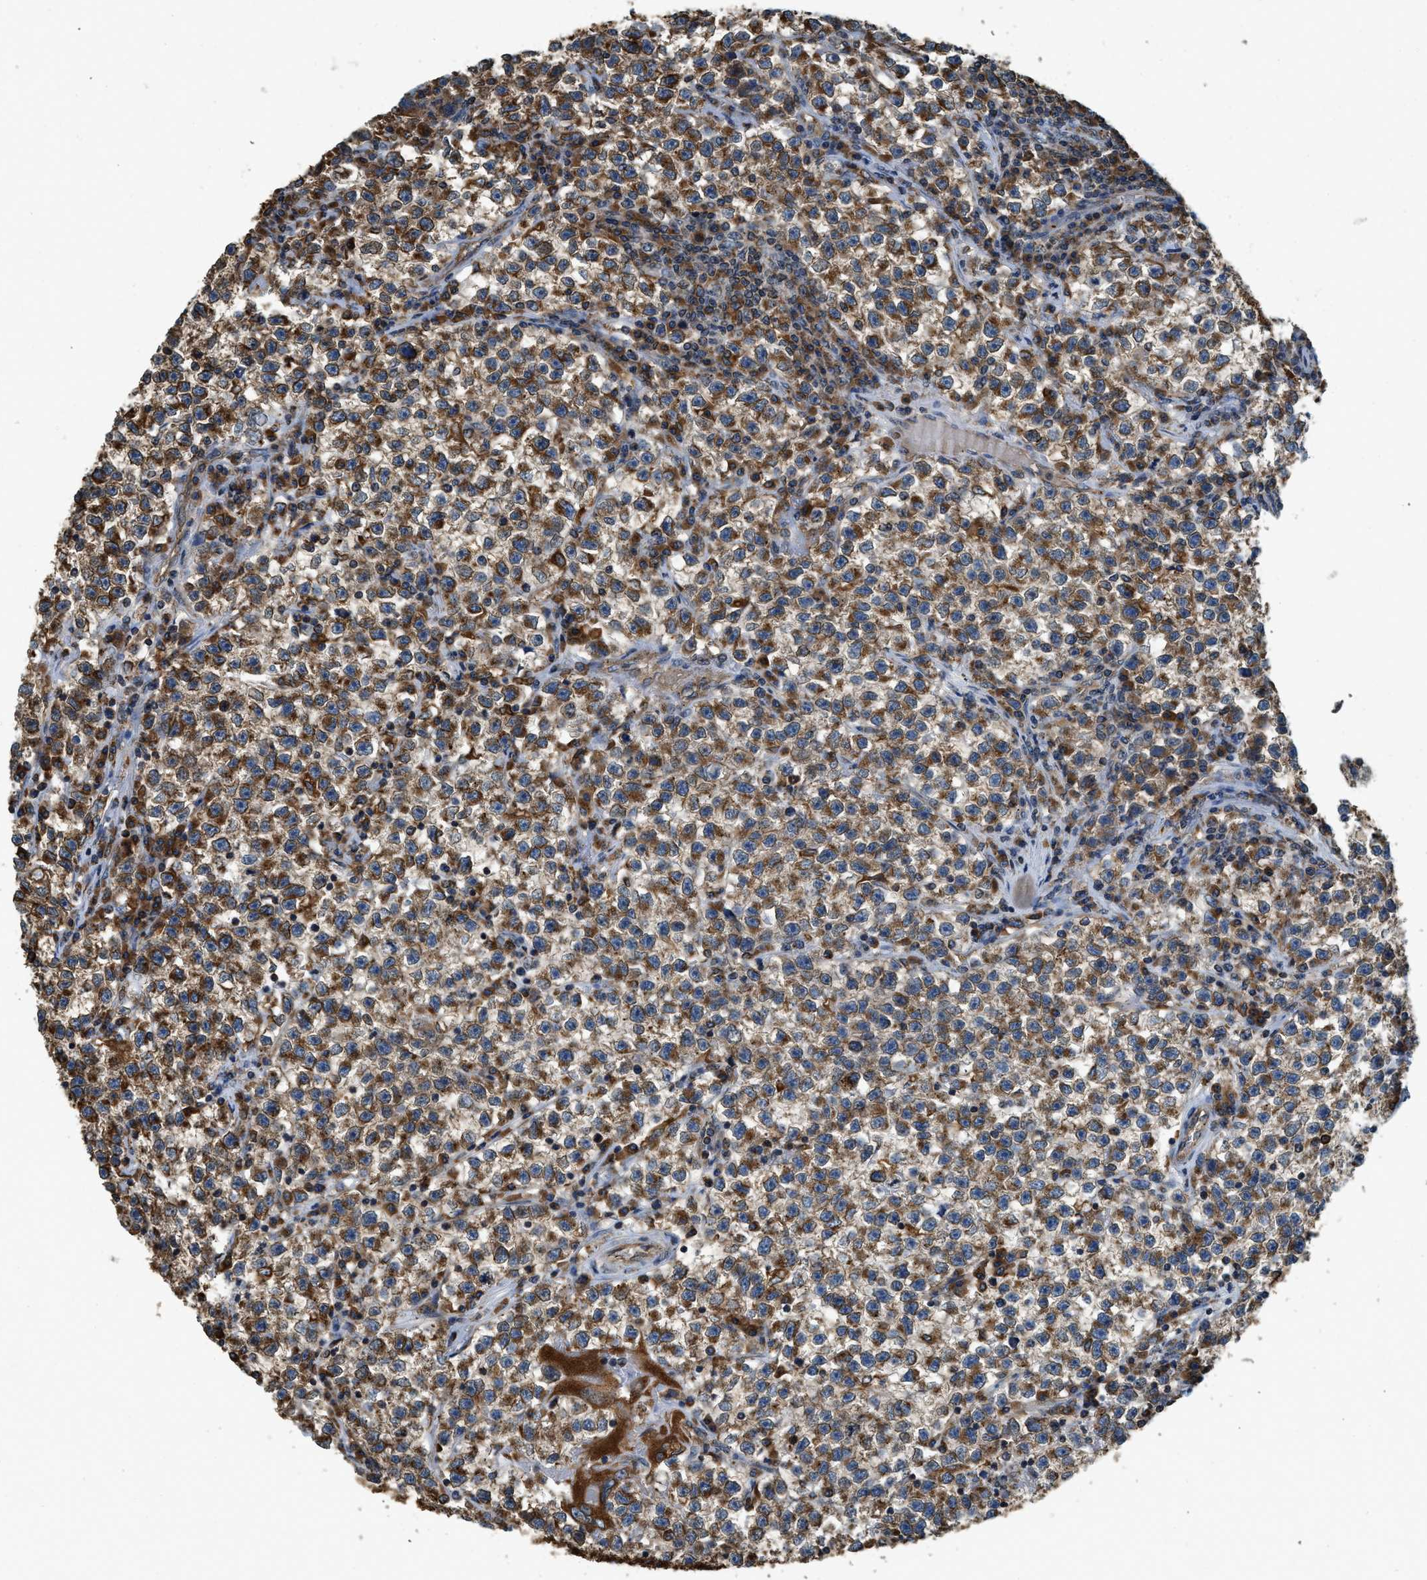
{"staining": {"intensity": "moderate", "quantity": ">75%", "location": "cytoplasmic/membranous"}, "tissue": "testis cancer", "cell_type": "Tumor cells", "image_type": "cancer", "snomed": [{"axis": "morphology", "description": "Seminoma, NOS"}, {"axis": "topography", "description": "Testis"}], "caption": "This is an image of IHC staining of testis cancer (seminoma), which shows moderate staining in the cytoplasmic/membranous of tumor cells.", "gene": "BCAP31", "patient": {"sex": "male", "age": 22}}